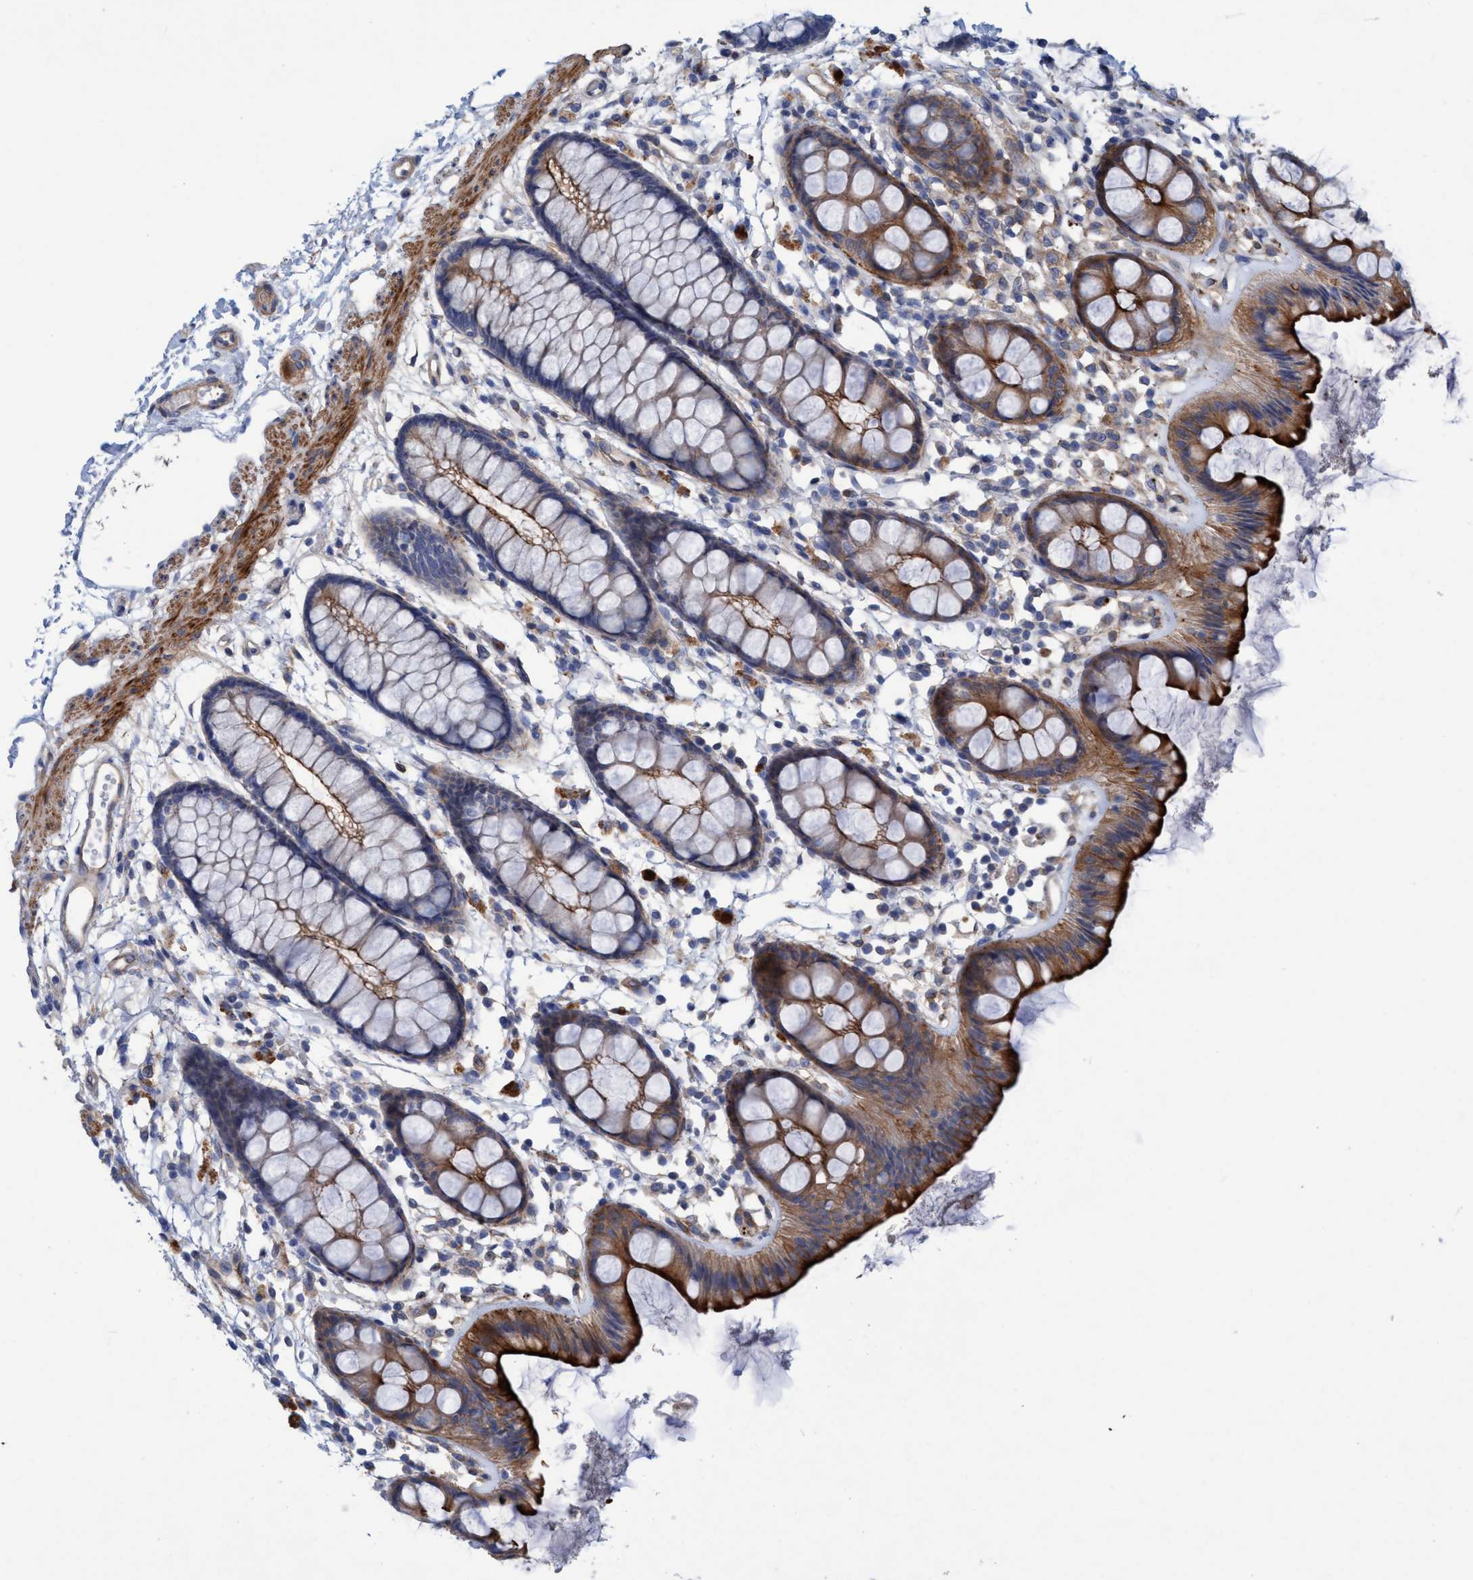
{"staining": {"intensity": "strong", "quantity": "25%-75%", "location": "cytoplasmic/membranous"}, "tissue": "rectum", "cell_type": "Glandular cells", "image_type": "normal", "snomed": [{"axis": "morphology", "description": "Normal tissue, NOS"}, {"axis": "topography", "description": "Rectum"}], "caption": "Protein expression analysis of unremarkable human rectum reveals strong cytoplasmic/membranous expression in approximately 25%-75% of glandular cells. (IHC, brightfield microscopy, high magnification).", "gene": "GULP1", "patient": {"sex": "female", "age": 66}}